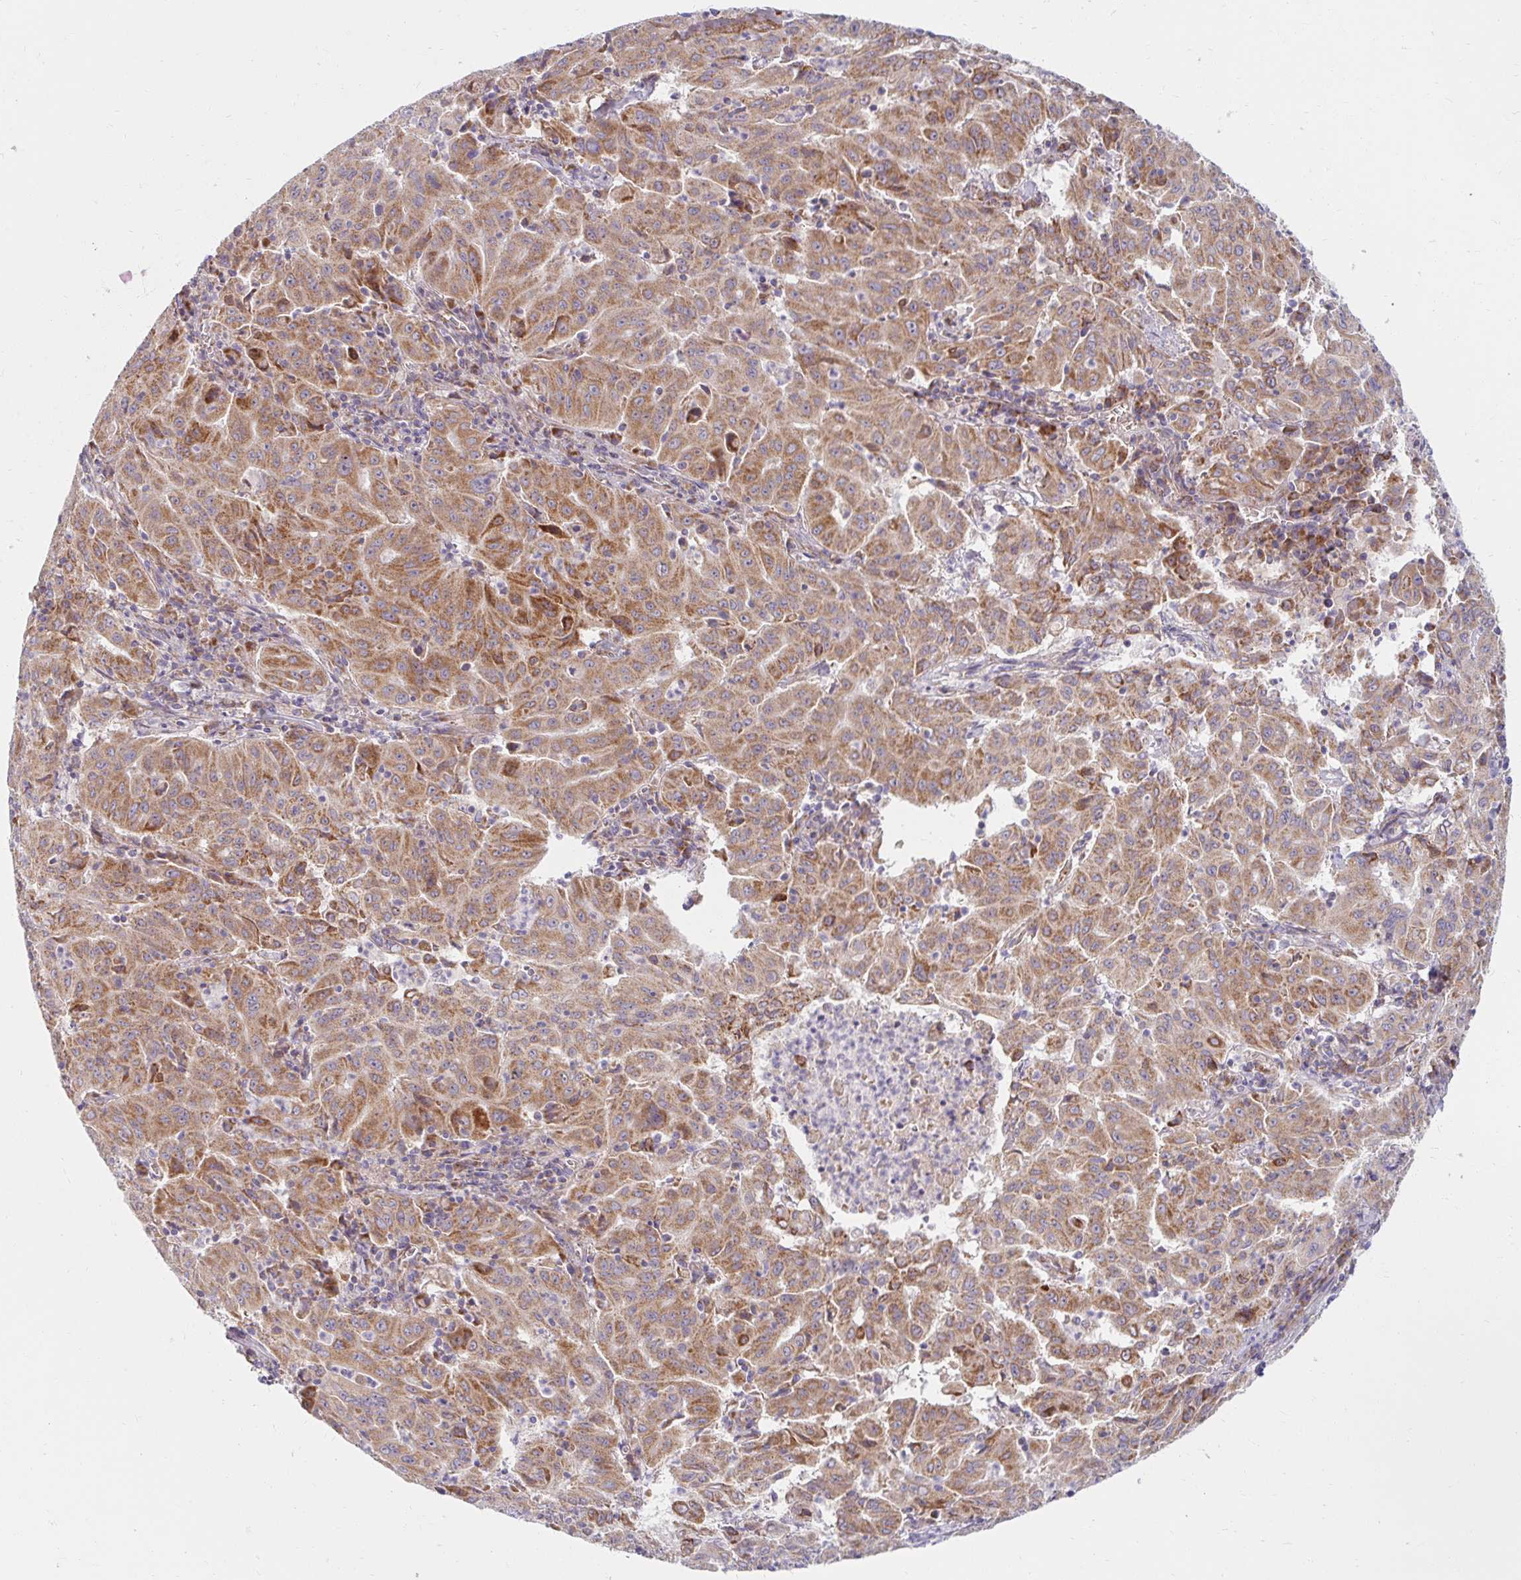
{"staining": {"intensity": "moderate", "quantity": ">75%", "location": "cytoplasmic/membranous"}, "tissue": "pancreatic cancer", "cell_type": "Tumor cells", "image_type": "cancer", "snomed": [{"axis": "morphology", "description": "Adenocarcinoma, NOS"}, {"axis": "topography", "description": "Pancreas"}], "caption": "Immunohistochemical staining of human pancreatic cancer displays moderate cytoplasmic/membranous protein staining in approximately >75% of tumor cells.", "gene": "SKP2", "patient": {"sex": "male", "age": 63}}